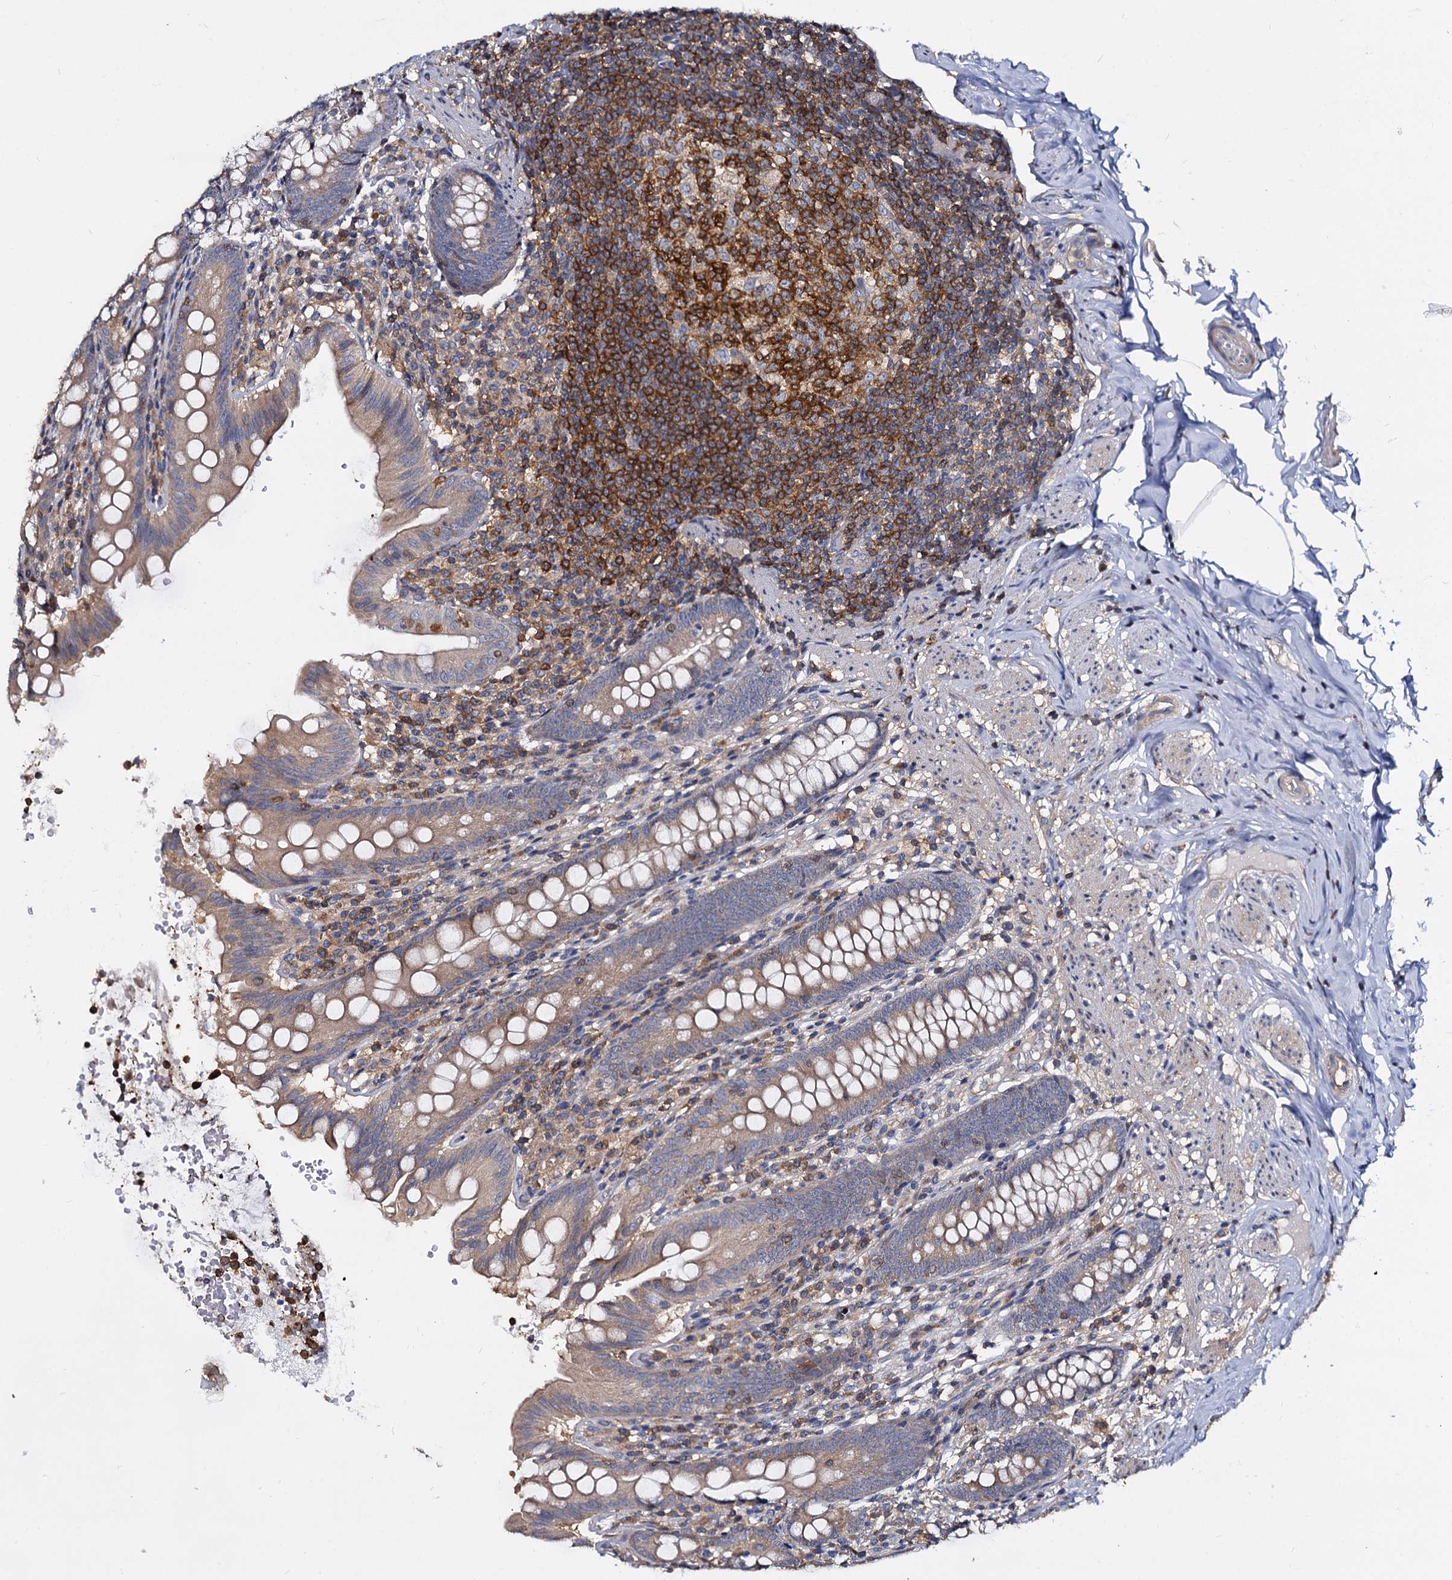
{"staining": {"intensity": "moderate", "quantity": ">75%", "location": "cytoplasmic/membranous"}, "tissue": "appendix", "cell_type": "Glandular cells", "image_type": "normal", "snomed": [{"axis": "morphology", "description": "Normal tissue, NOS"}, {"axis": "topography", "description": "Appendix"}], "caption": "About >75% of glandular cells in unremarkable appendix exhibit moderate cytoplasmic/membranous protein expression as visualized by brown immunohistochemical staining.", "gene": "ANKRD13A", "patient": {"sex": "male", "age": 55}}